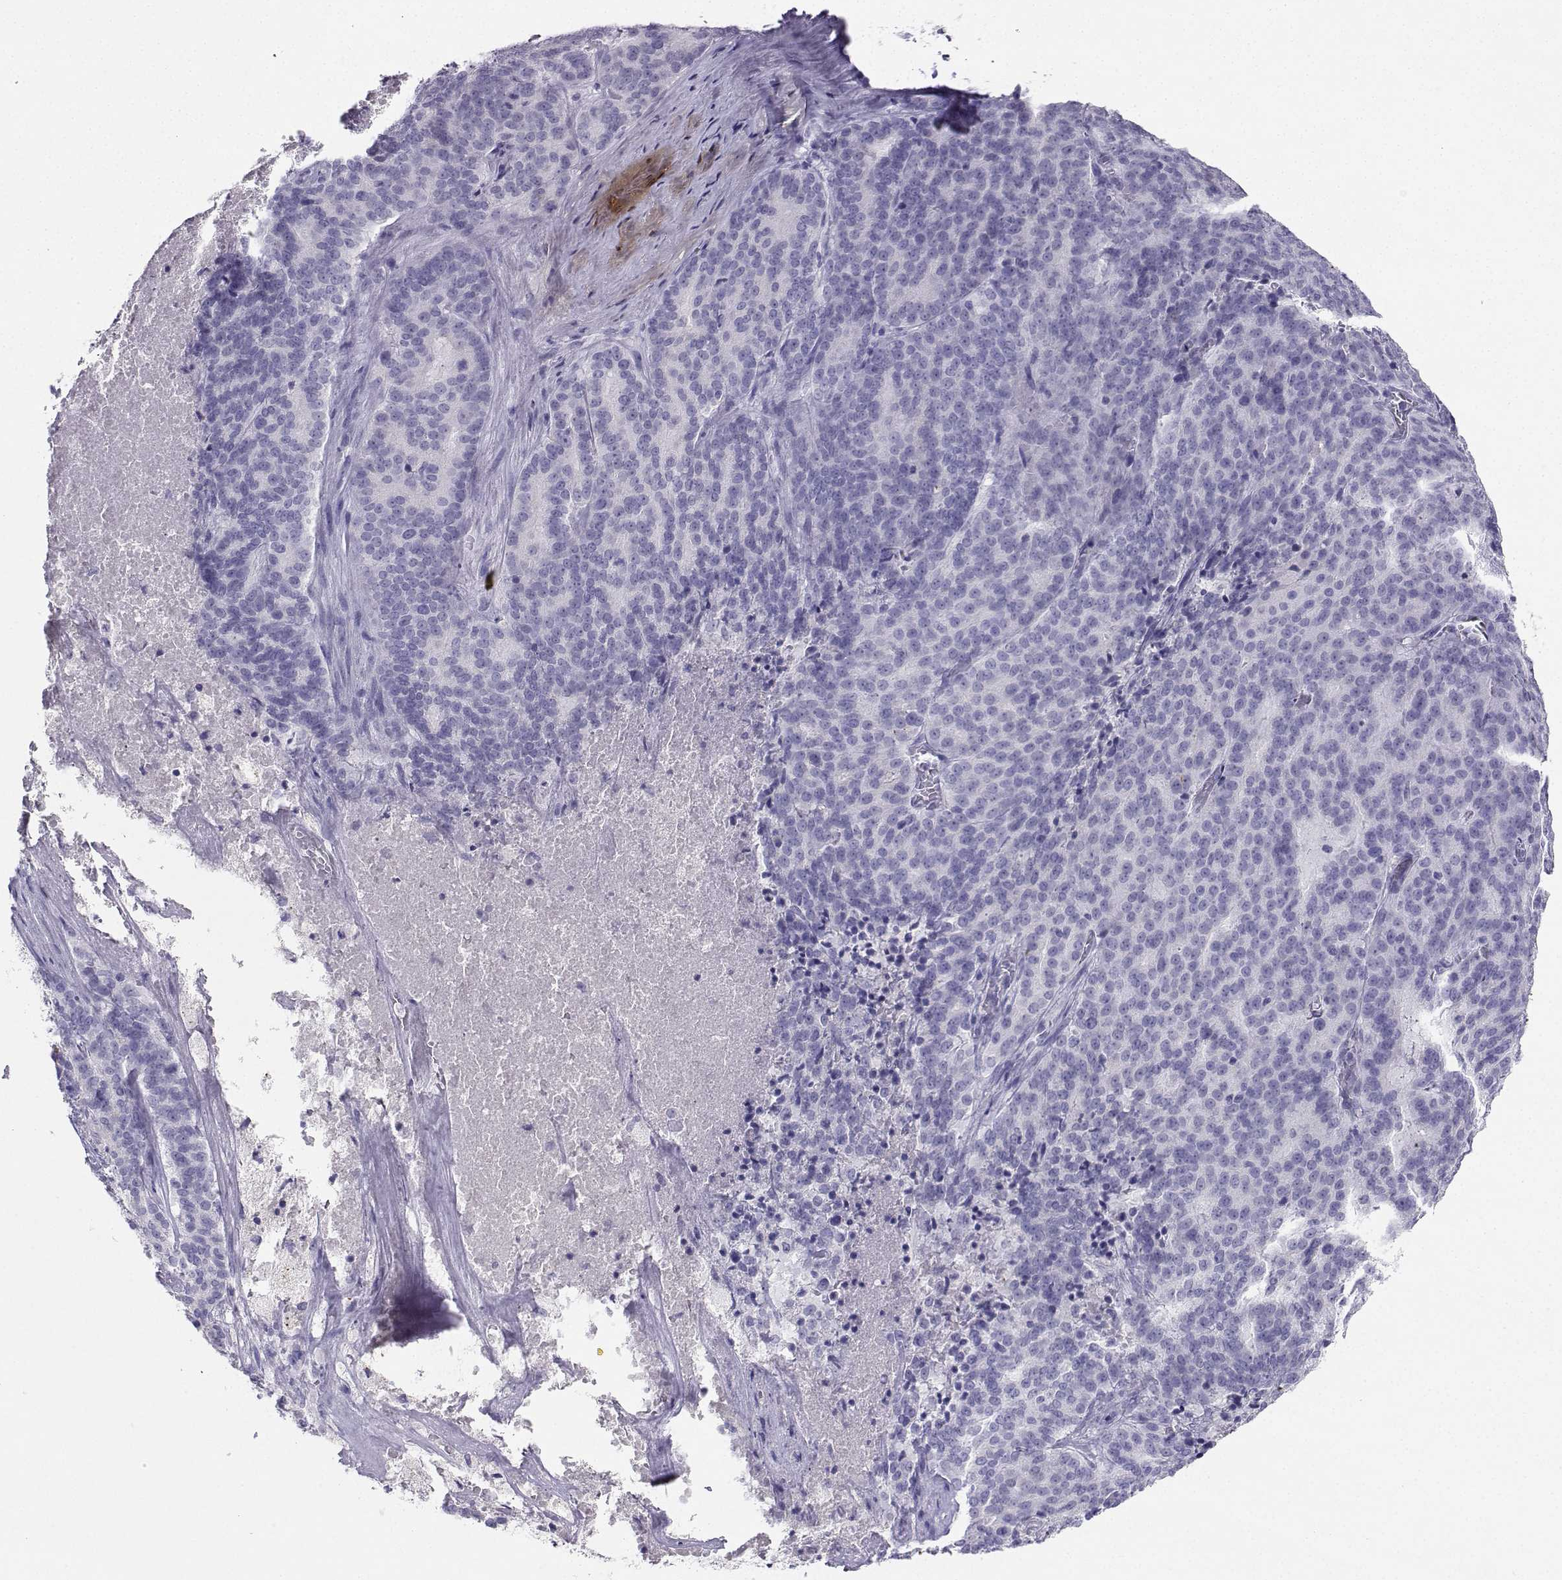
{"staining": {"intensity": "negative", "quantity": "none", "location": "none"}, "tissue": "liver cancer", "cell_type": "Tumor cells", "image_type": "cancer", "snomed": [{"axis": "morphology", "description": "Cholangiocarcinoma"}, {"axis": "topography", "description": "Liver"}], "caption": "An IHC photomicrograph of liver cancer is shown. There is no staining in tumor cells of liver cancer.", "gene": "GRIK4", "patient": {"sex": "female", "age": 47}}